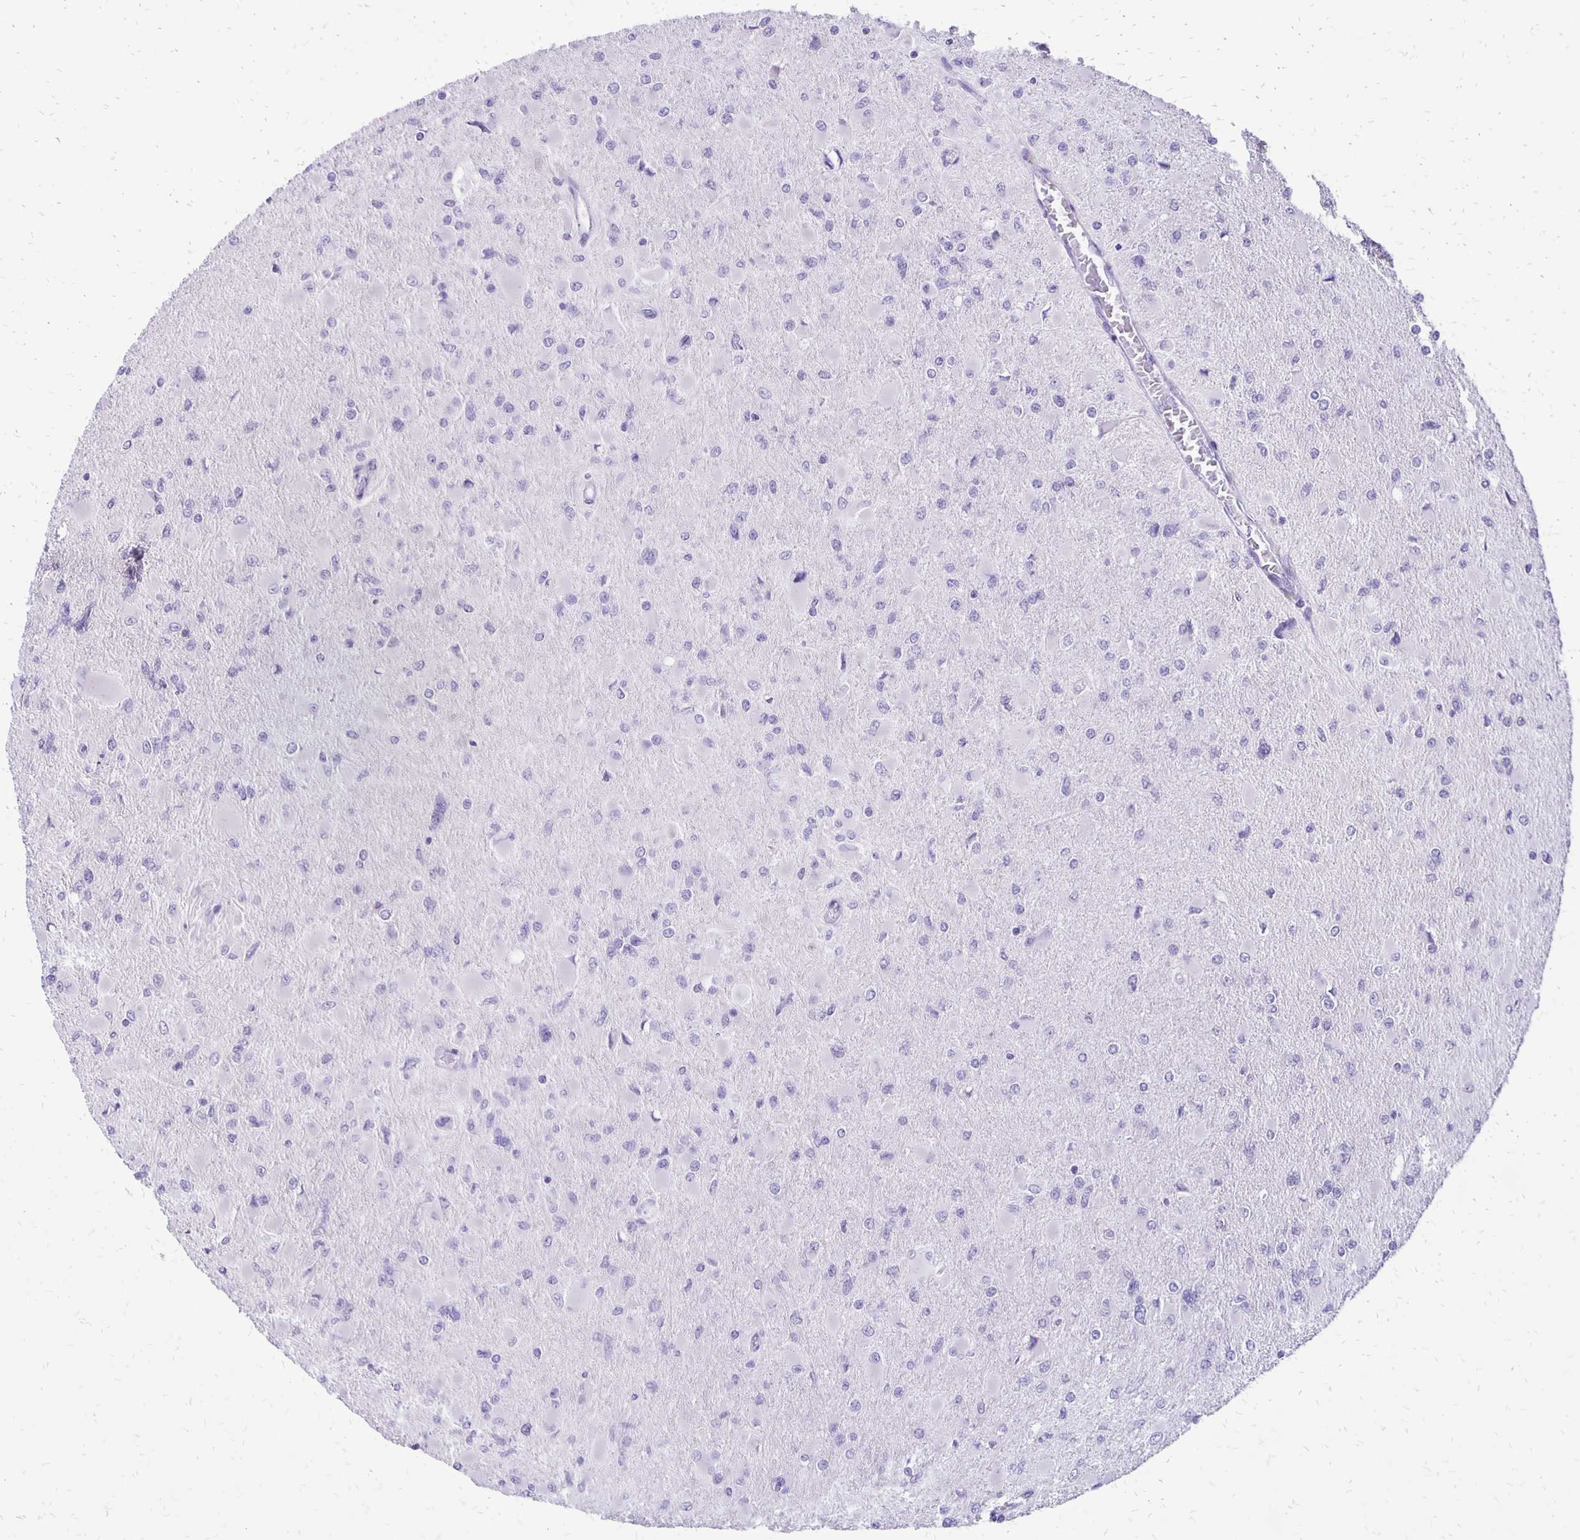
{"staining": {"intensity": "negative", "quantity": "none", "location": "none"}, "tissue": "glioma", "cell_type": "Tumor cells", "image_type": "cancer", "snomed": [{"axis": "morphology", "description": "Glioma, malignant, High grade"}, {"axis": "topography", "description": "Cerebral cortex"}], "caption": "Immunohistochemical staining of malignant high-grade glioma demonstrates no significant positivity in tumor cells. (DAB (3,3'-diaminobenzidine) immunohistochemistry, high magnification).", "gene": "ANKRD45", "patient": {"sex": "female", "age": 36}}